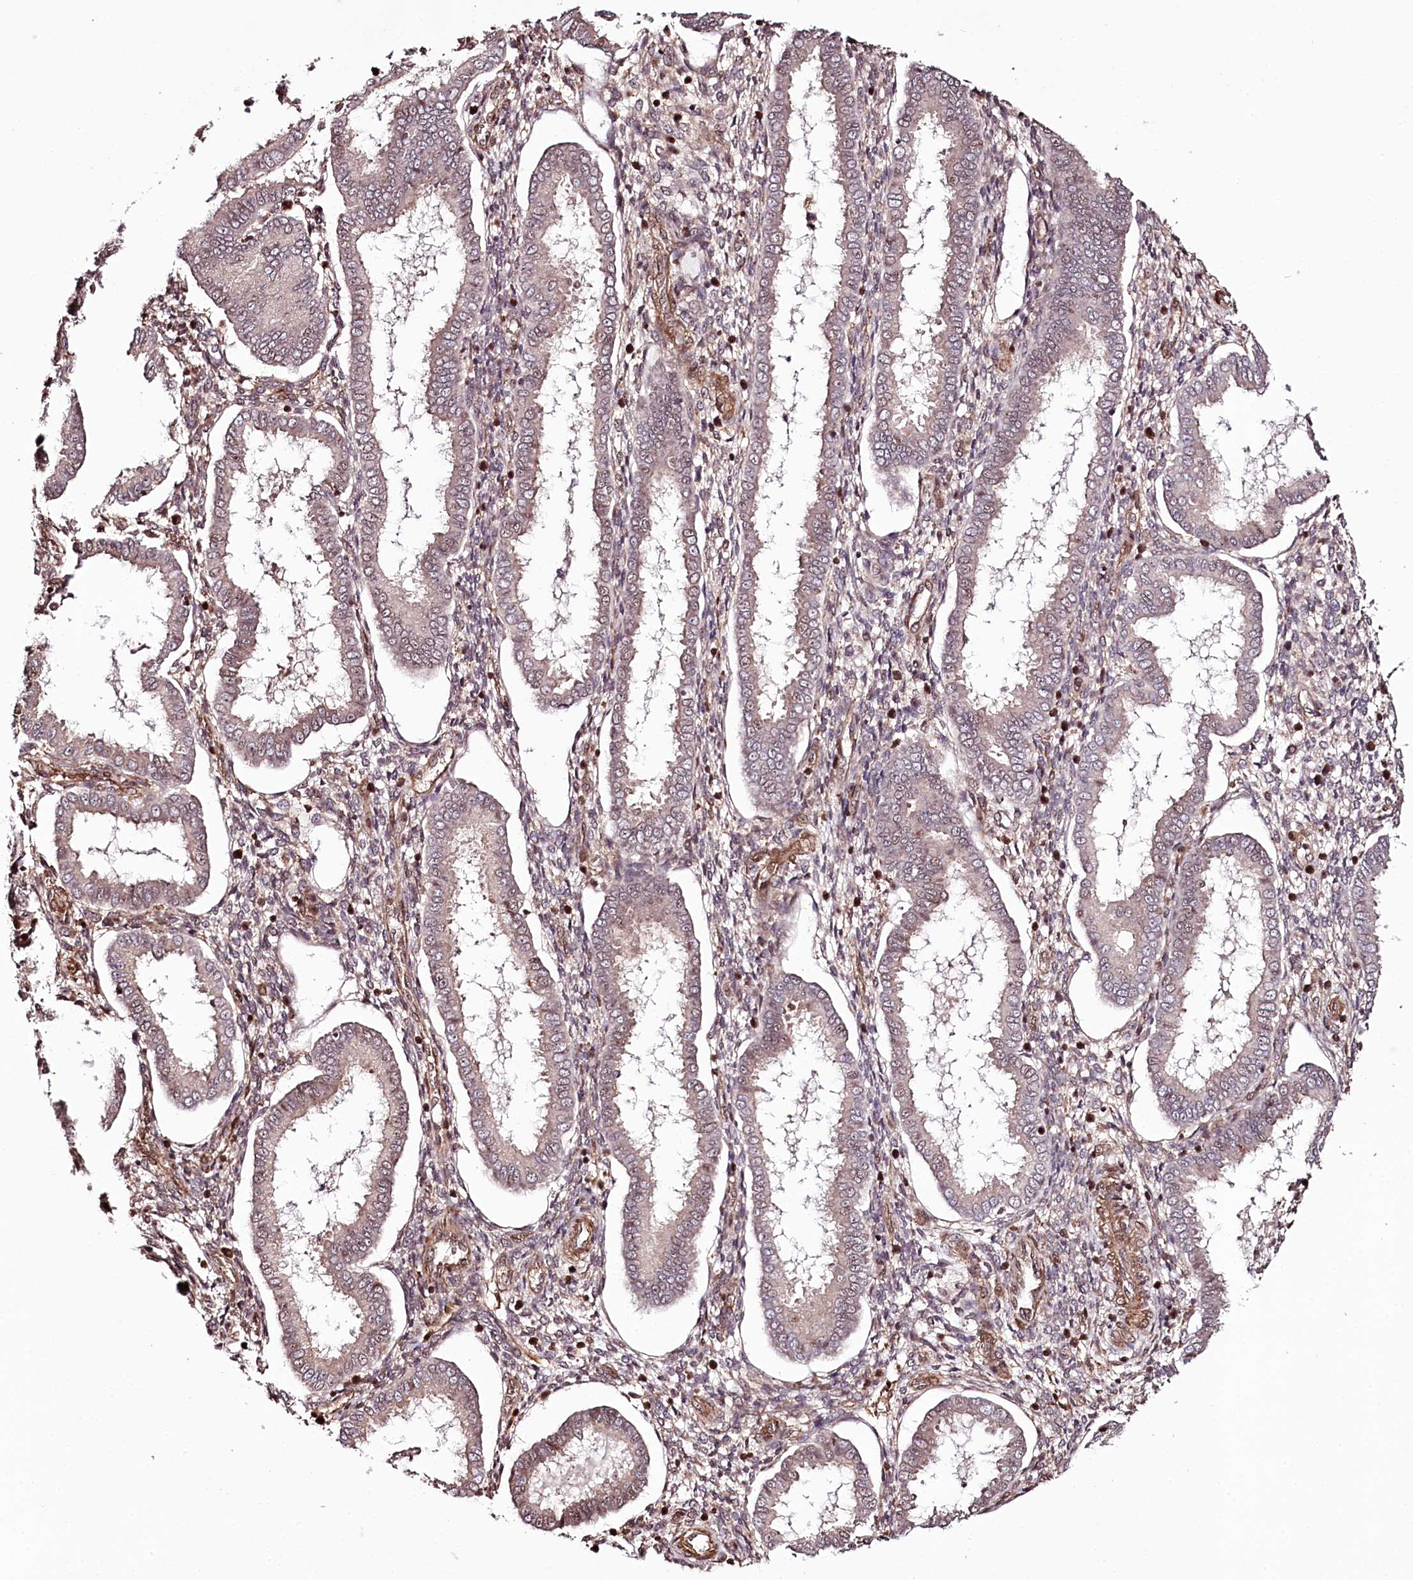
{"staining": {"intensity": "moderate", "quantity": "25%-75%", "location": "nuclear"}, "tissue": "endometrium", "cell_type": "Cells in endometrial stroma", "image_type": "normal", "snomed": [{"axis": "morphology", "description": "Normal tissue, NOS"}, {"axis": "topography", "description": "Endometrium"}], "caption": "Cells in endometrial stroma reveal medium levels of moderate nuclear expression in about 25%-75% of cells in unremarkable endometrium.", "gene": "TTC33", "patient": {"sex": "female", "age": 24}}